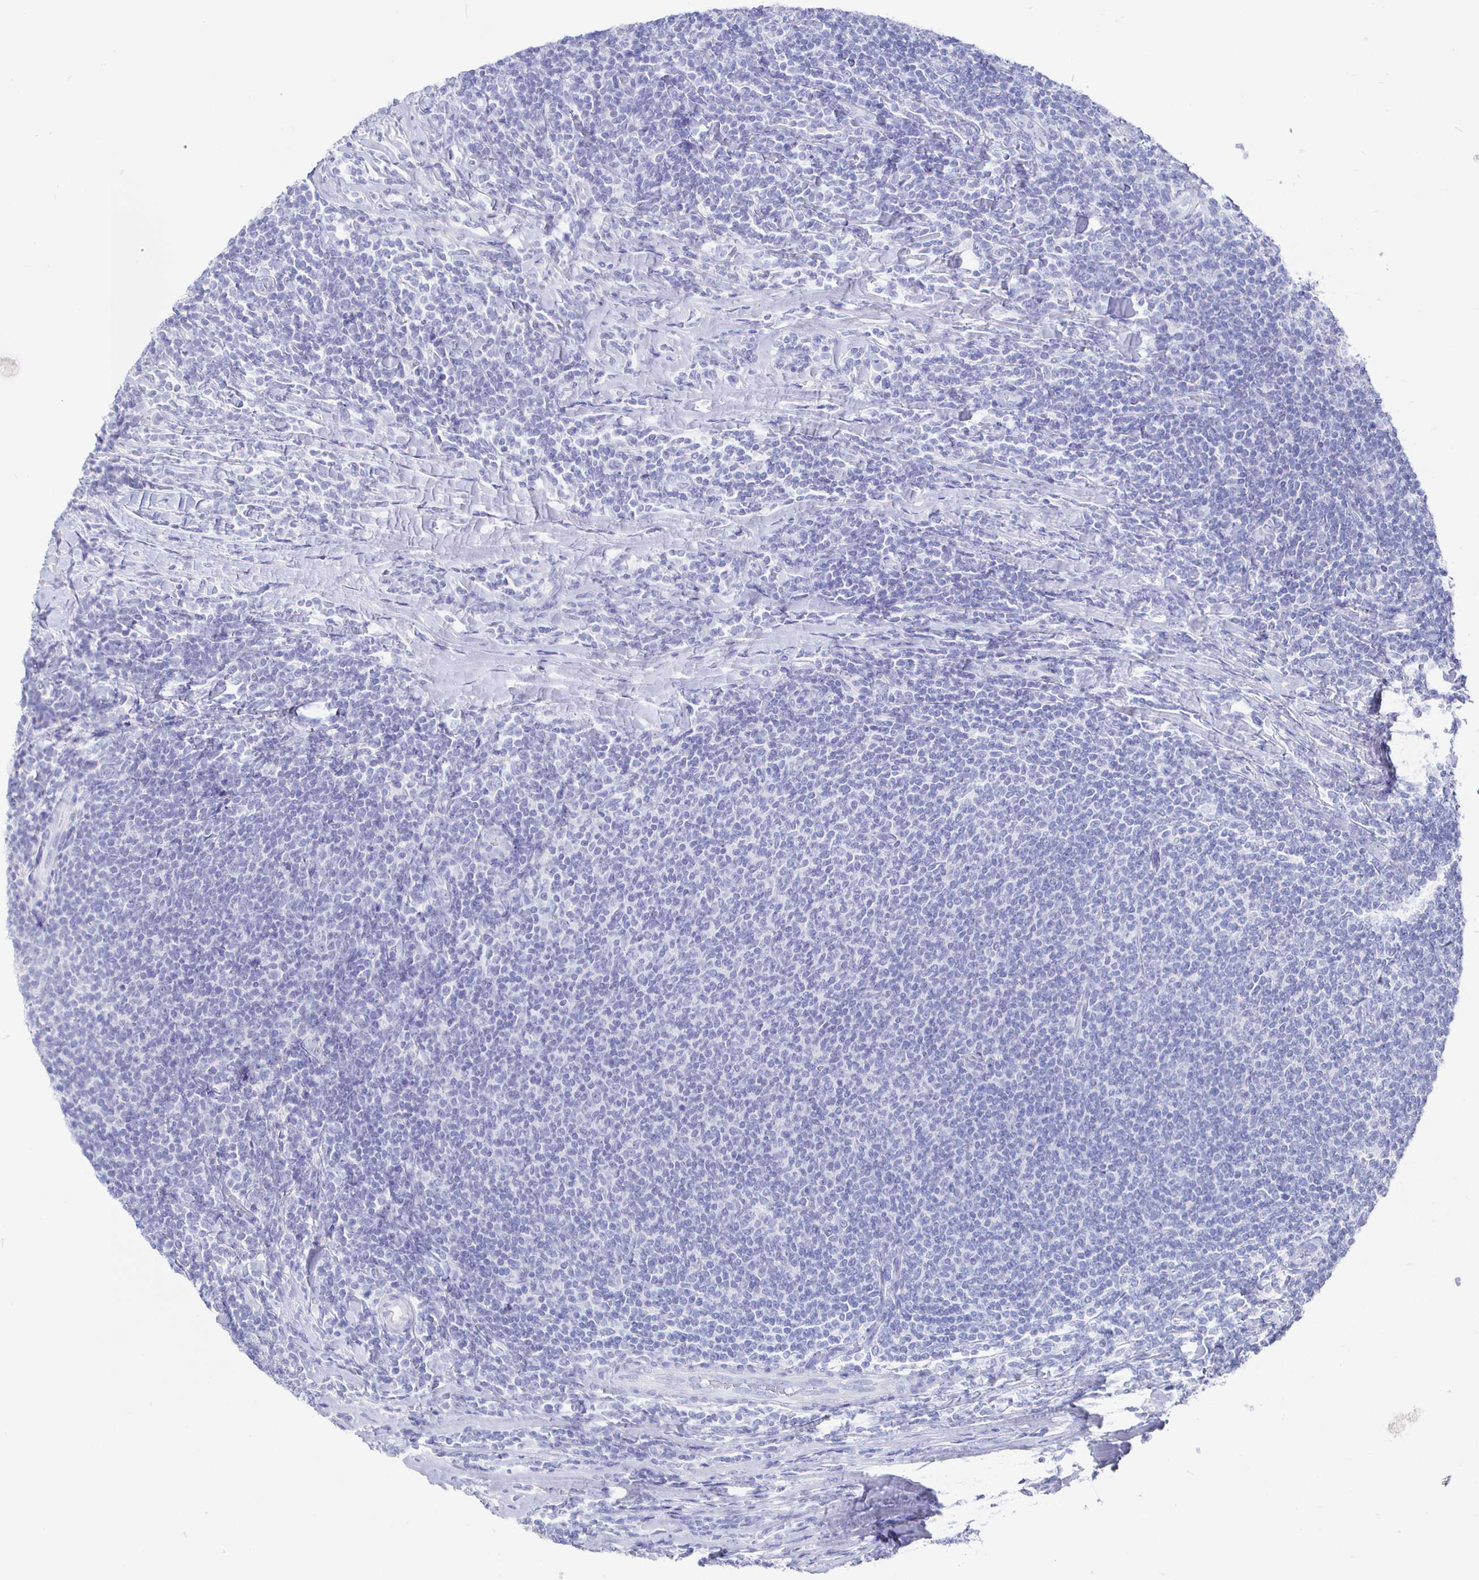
{"staining": {"intensity": "negative", "quantity": "none", "location": "none"}, "tissue": "lymphoma", "cell_type": "Tumor cells", "image_type": "cancer", "snomed": [{"axis": "morphology", "description": "Malignant lymphoma, non-Hodgkin's type, Low grade"}, {"axis": "topography", "description": "Lymph node"}], "caption": "Histopathology image shows no significant protein staining in tumor cells of lymphoma.", "gene": "CLCA1", "patient": {"sex": "male", "age": 52}}